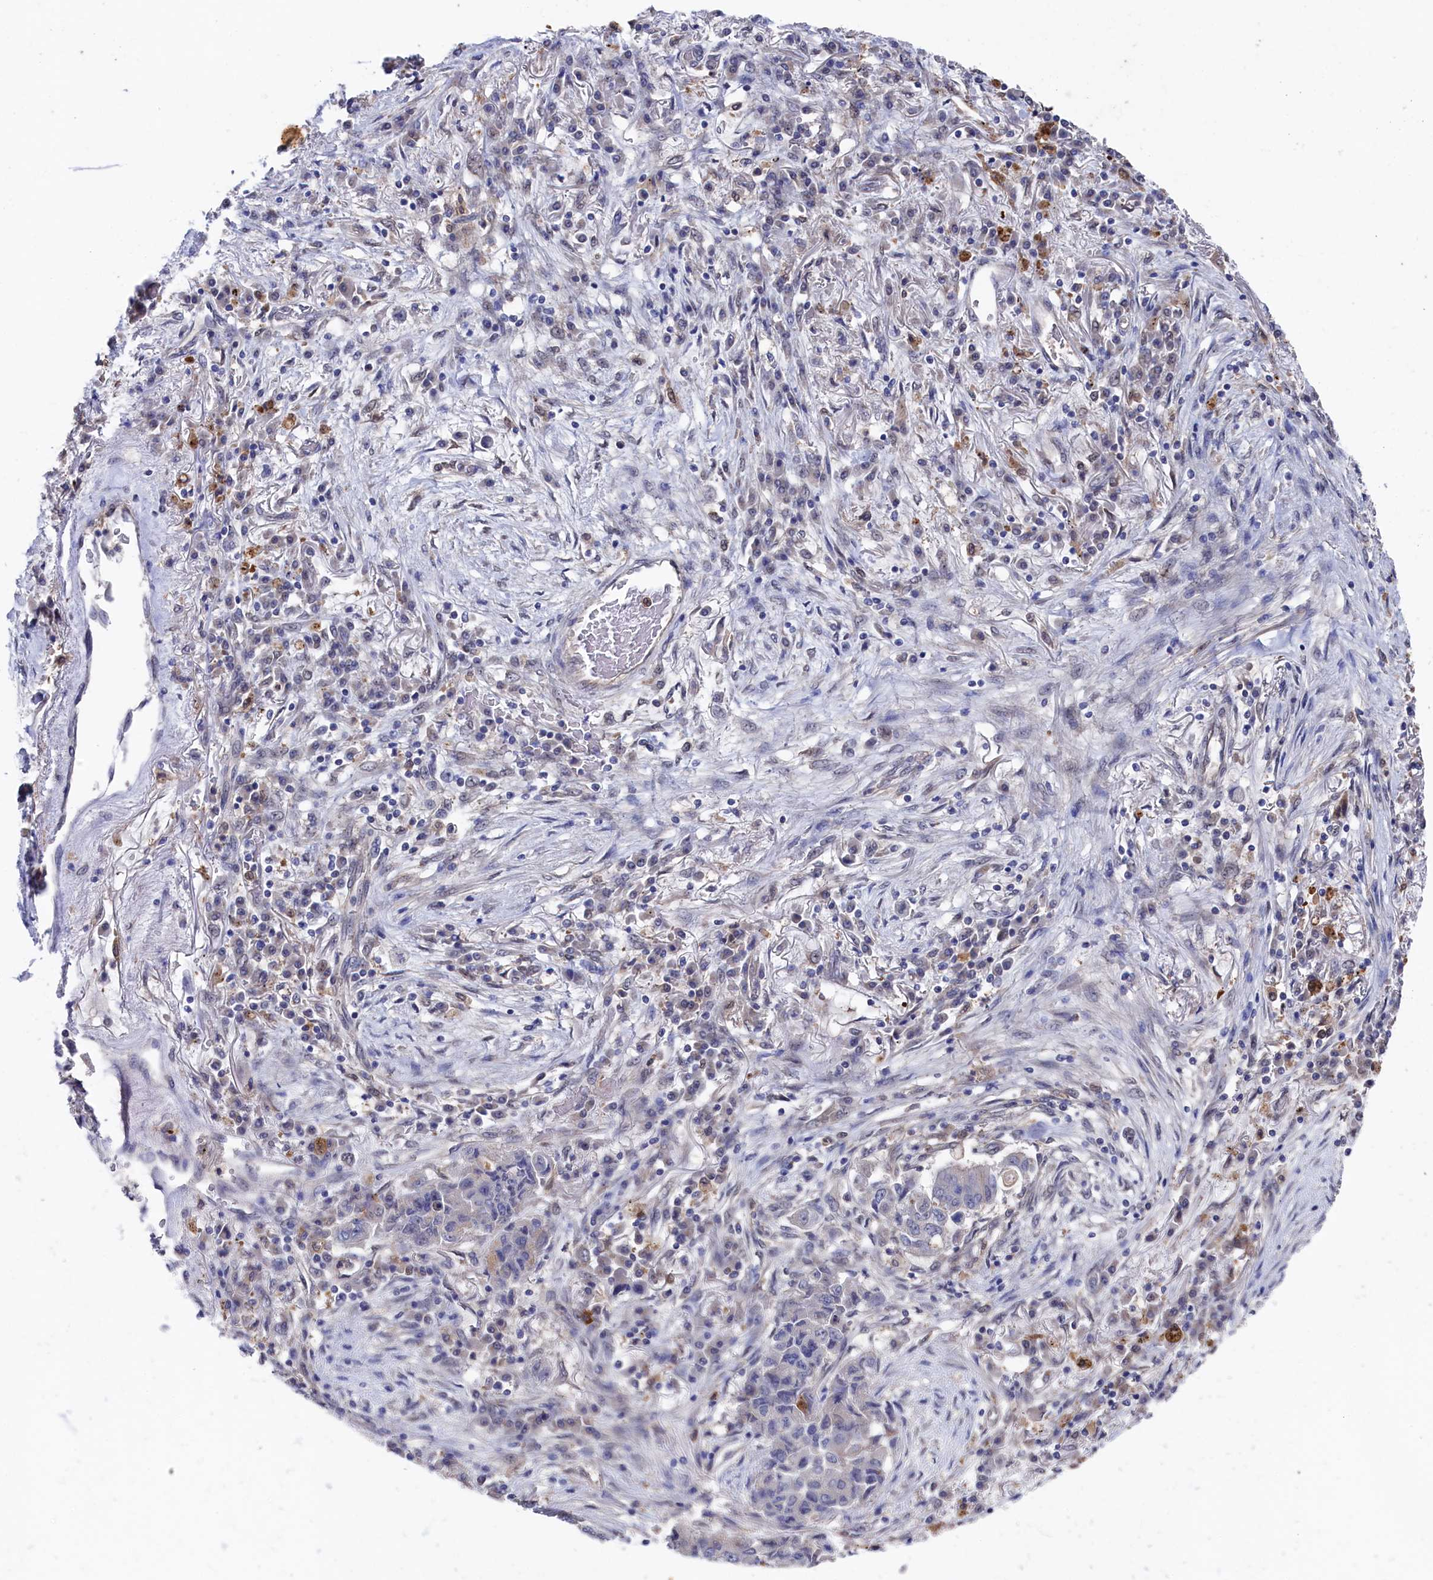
{"staining": {"intensity": "negative", "quantity": "none", "location": "none"}, "tissue": "lung cancer", "cell_type": "Tumor cells", "image_type": "cancer", "snomed": [{"axis": "morphology", "description": "Squamous cell carcinoma, NOS"}, {"axis": "topography", "description": "Lung"}], "caption": "This image is of lung squamous cell carcinoma stained with immunohistochemistry to label a protein in brown with the nuclei are counter-stained blue. There is no positivity in tumor cells.", "gene": "RNH1", "patient": {"sex": "male", "age": 74}}